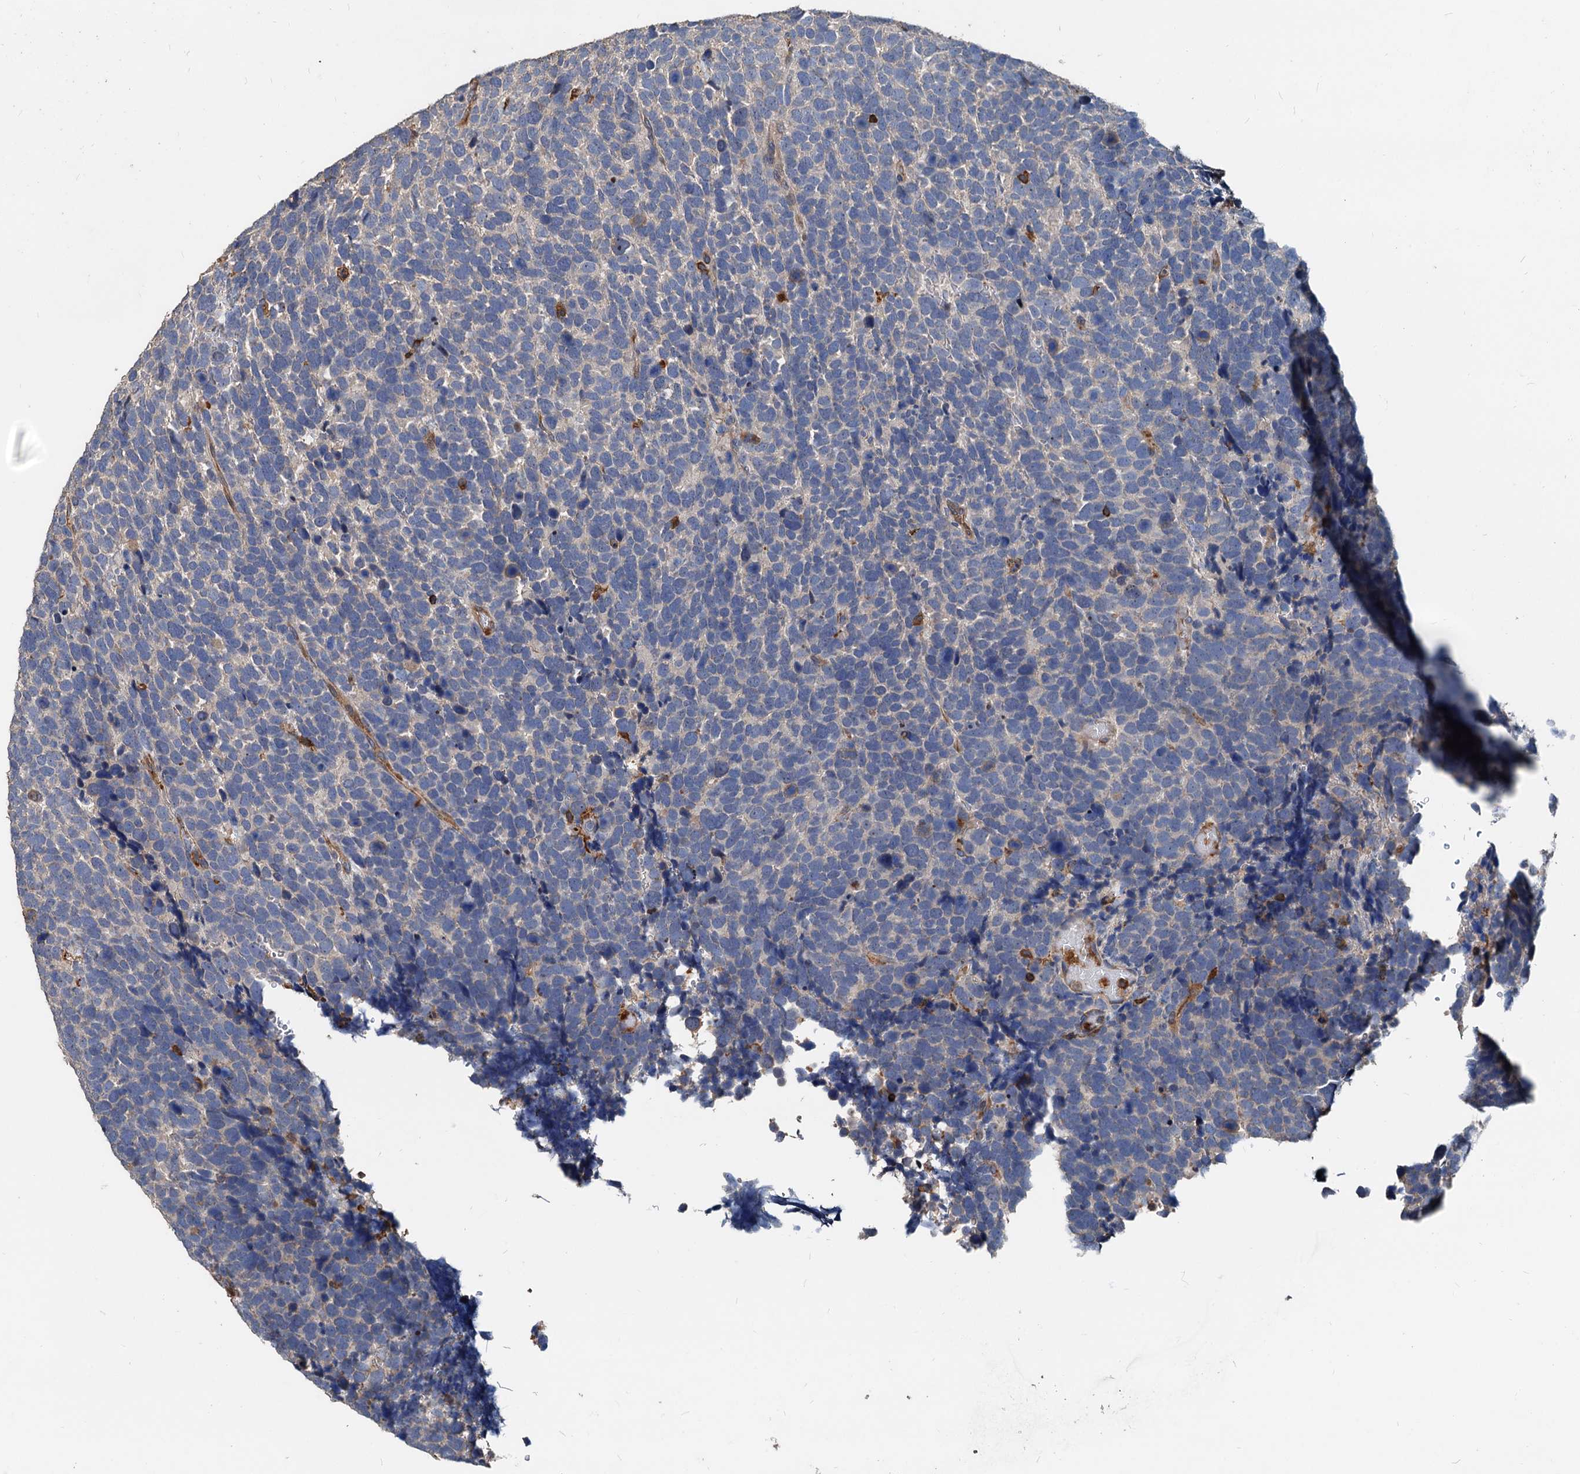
{"staining": {"intensity": "negative", "quantity": "none", "location": "none"}, "tissue": "urothelial cancer", "cell_type": "Tumor cells", "image_type": "cancer", "snomed": [{"axis": "morphology", "description": "Urothelial carcinoma, High grade"}, {"axis": "topography", "description": "Urinary bladder"}], "caption": "IHC of human urothelial cancer displays no expression in tumor cells. Nuclei are stained in blue.", "gene": "LCP2", "patient": {"sex": "female", "age": 82}}